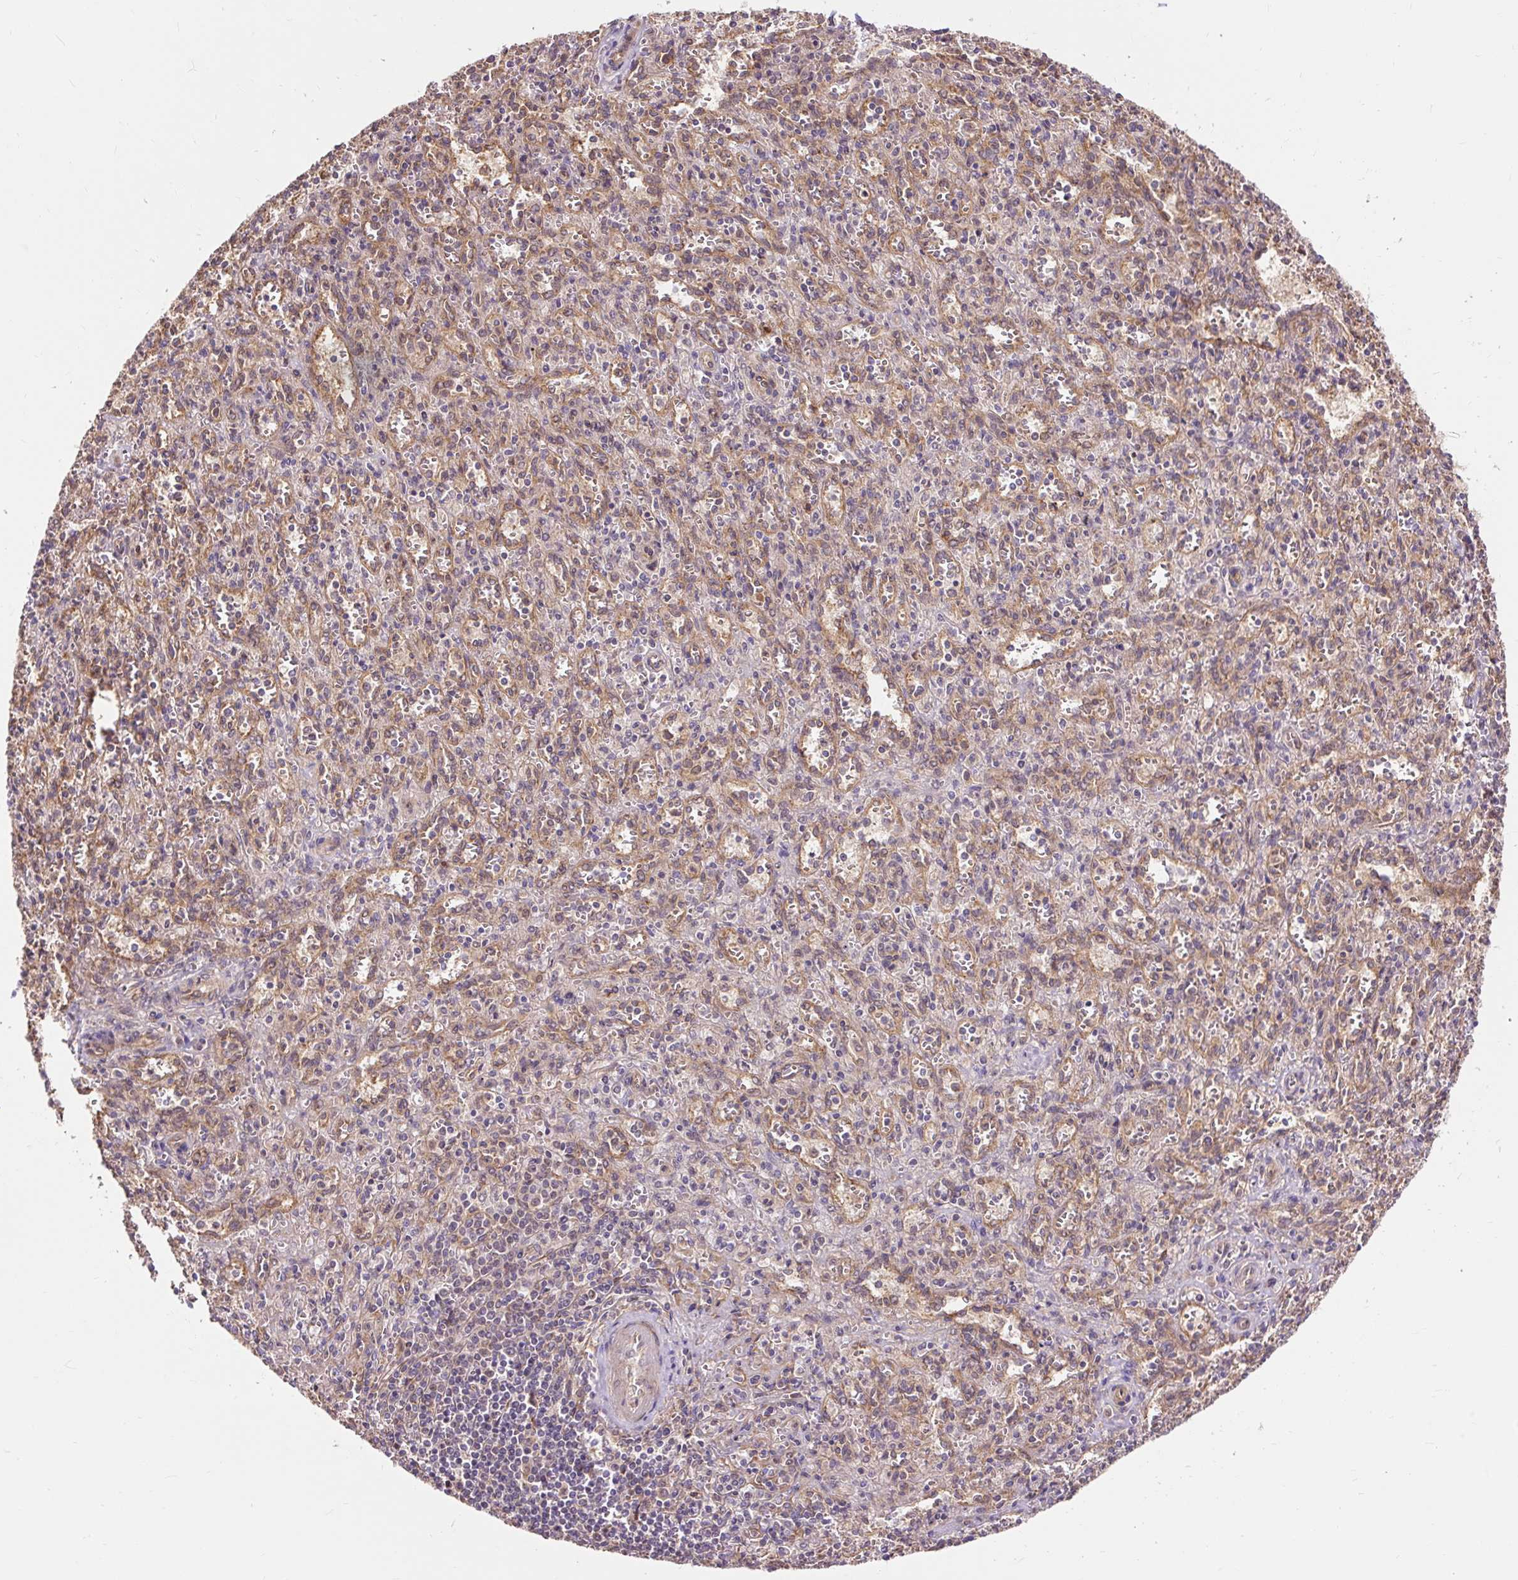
{"staining": {"intensity": "weak", "quantity": "25%-75%", "location": "cytoplasmic/membranous"}, "tissue": "spleen", "cell_type": "Cells in red pulp", "image_type": "normal", "snomed": [{"axis": "morphology", "description": "Normal tissue, NOS"}, {"axis": "topography", "description": "Spleen"}], "caption": "Weak cytoplasmic/membranous positivity for a protein is present in approximately 25%-75% of cells in red pulp of unremarkable spleen using immunohistochemistry.", "gene": "TRIAP1", "patient": {"sex": "female", "age": 26}}